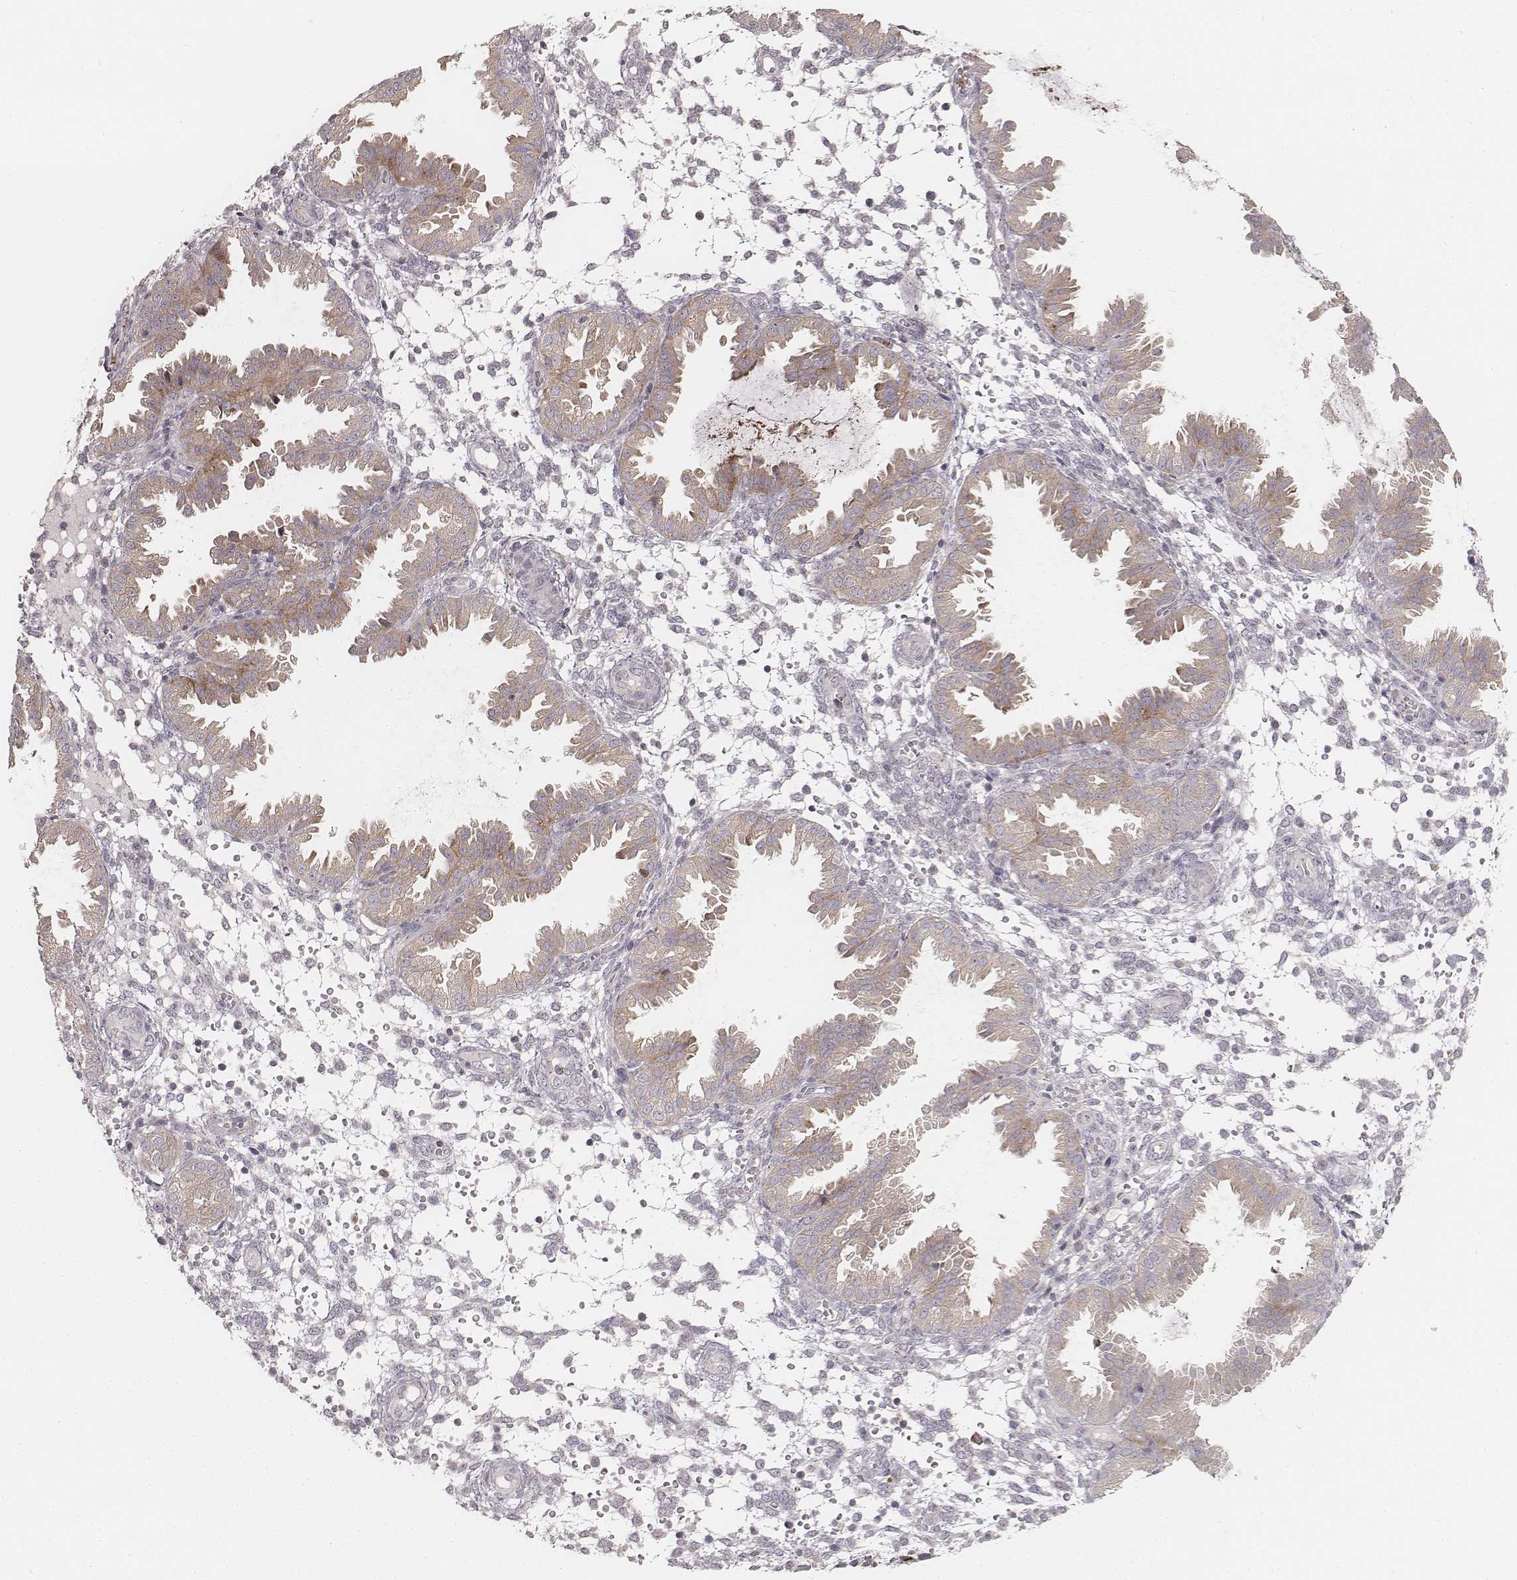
{"staining": {"intensity": "negative", "quantity": "none", "location": "none"}, "tissue": "endometrium", "cell_type": "Cells in endometrial stroma", "image_type": "normal", "snomed": [{"axis": "morphology", "description": "Normal tissue, NOS"}, {"axis": "topography", "description": "Endometrium"}], "caption": "Immunohistochemistry (IHC) image of benign endometrium: human endometrium stained with DAB (3,3'-diaminobenzidine) displays no significant protein positivity in cells in endometrial stroma.", "gene": "ABCA7", "patient": {"sex": "female", "age": 33}}